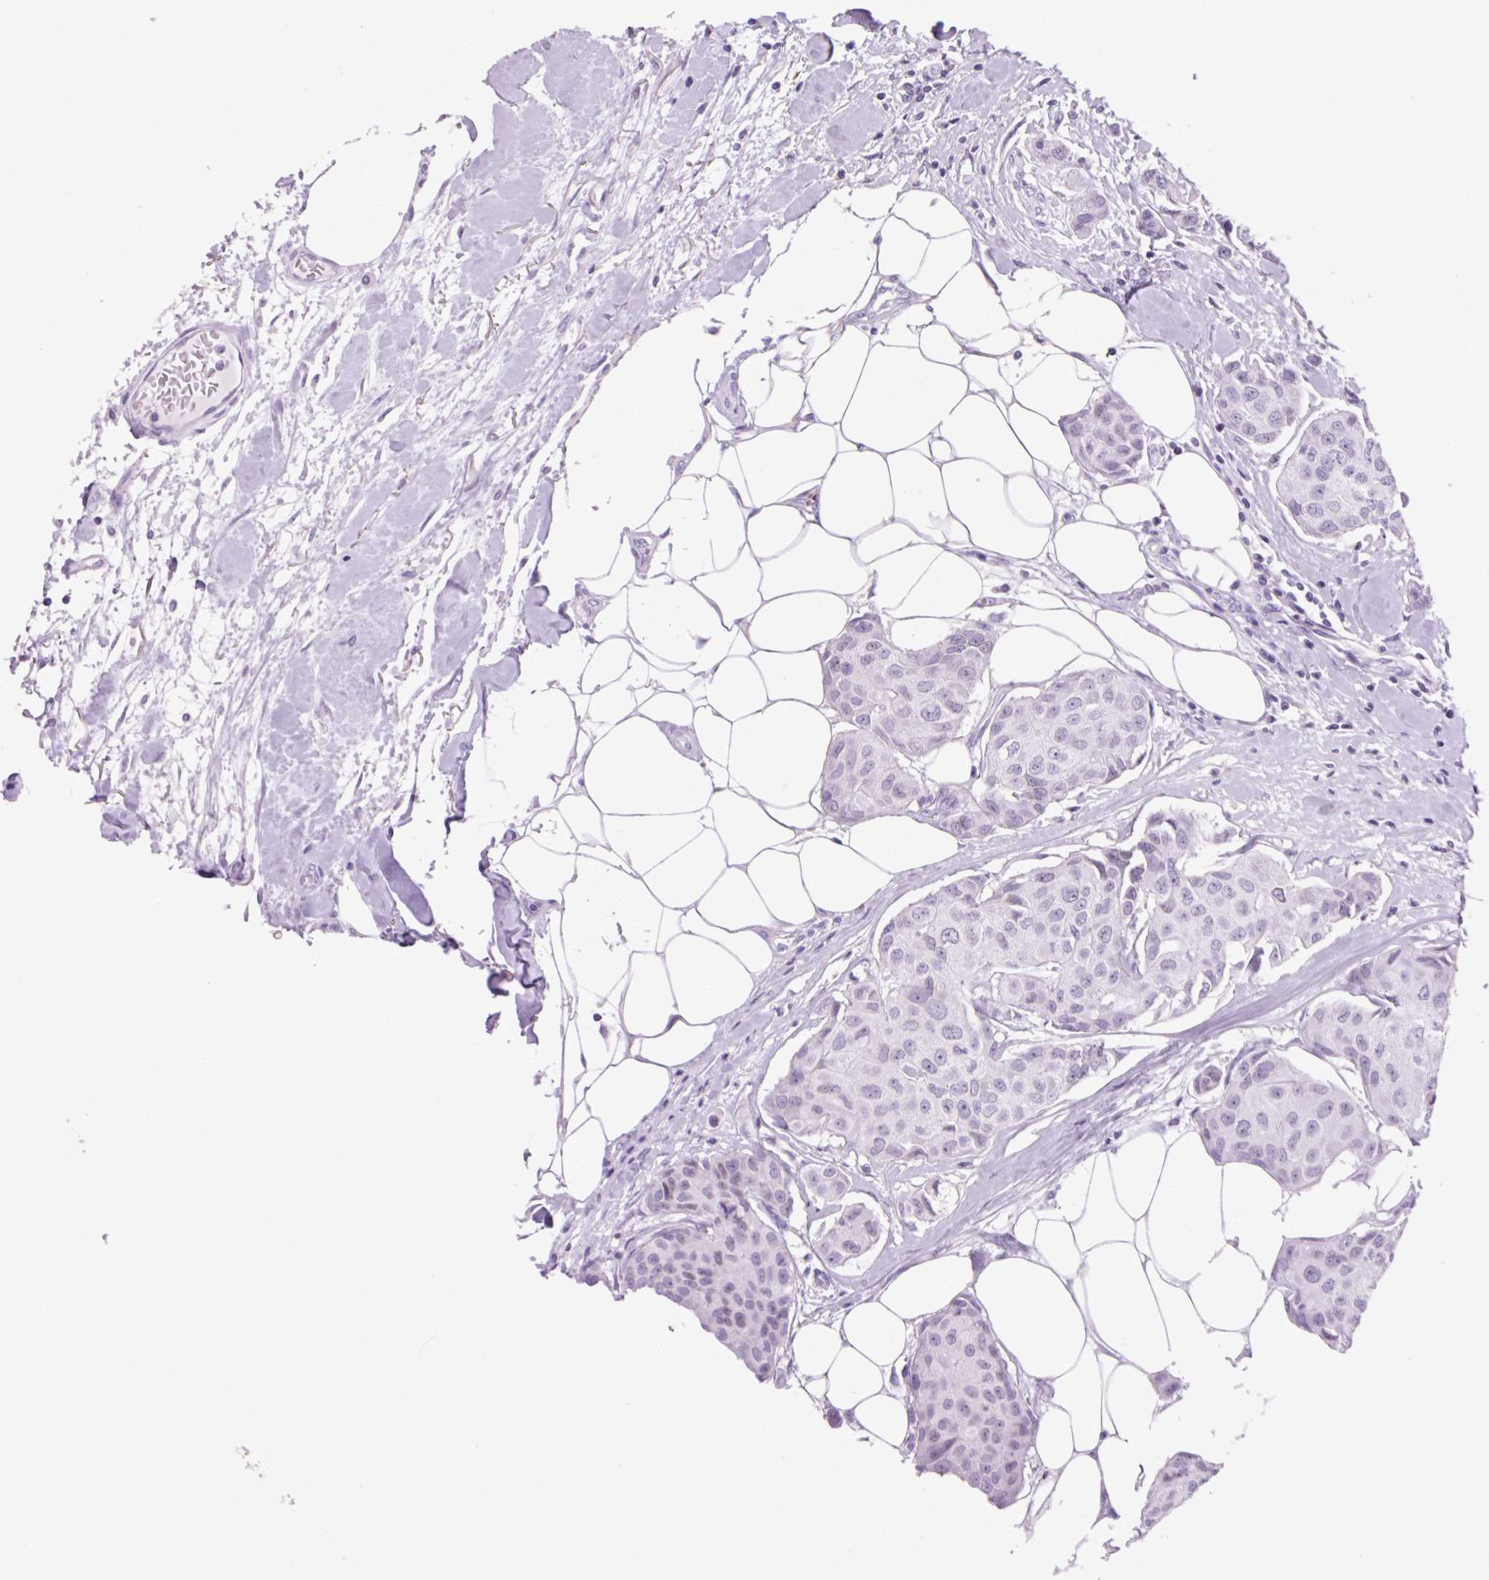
{"staining": {"intensity": "negative", "quantity": "none", "location": "none"}, "tissue": "breast cancer", "cell_type": "Tumor cells", "image_type": "cancer", "snomed": [{"axis": "morphology", "description": "Duct carcinoma"}, {"axis": "topography", "description": "Breast"}, {"axis": "topography", "description": "Lymph node"}], "caption": "Tumor cells show no significant positivity in breast cancer. (Stains: DAB (3,3'-diaminobenzidine) immunohistochemistry (IHC) with hematoxylin counter stain, Microscopy: brightfield microscopy at high magnification).", "gene": "VPREB1", "patient": {"sex": "female", "age": 80}}